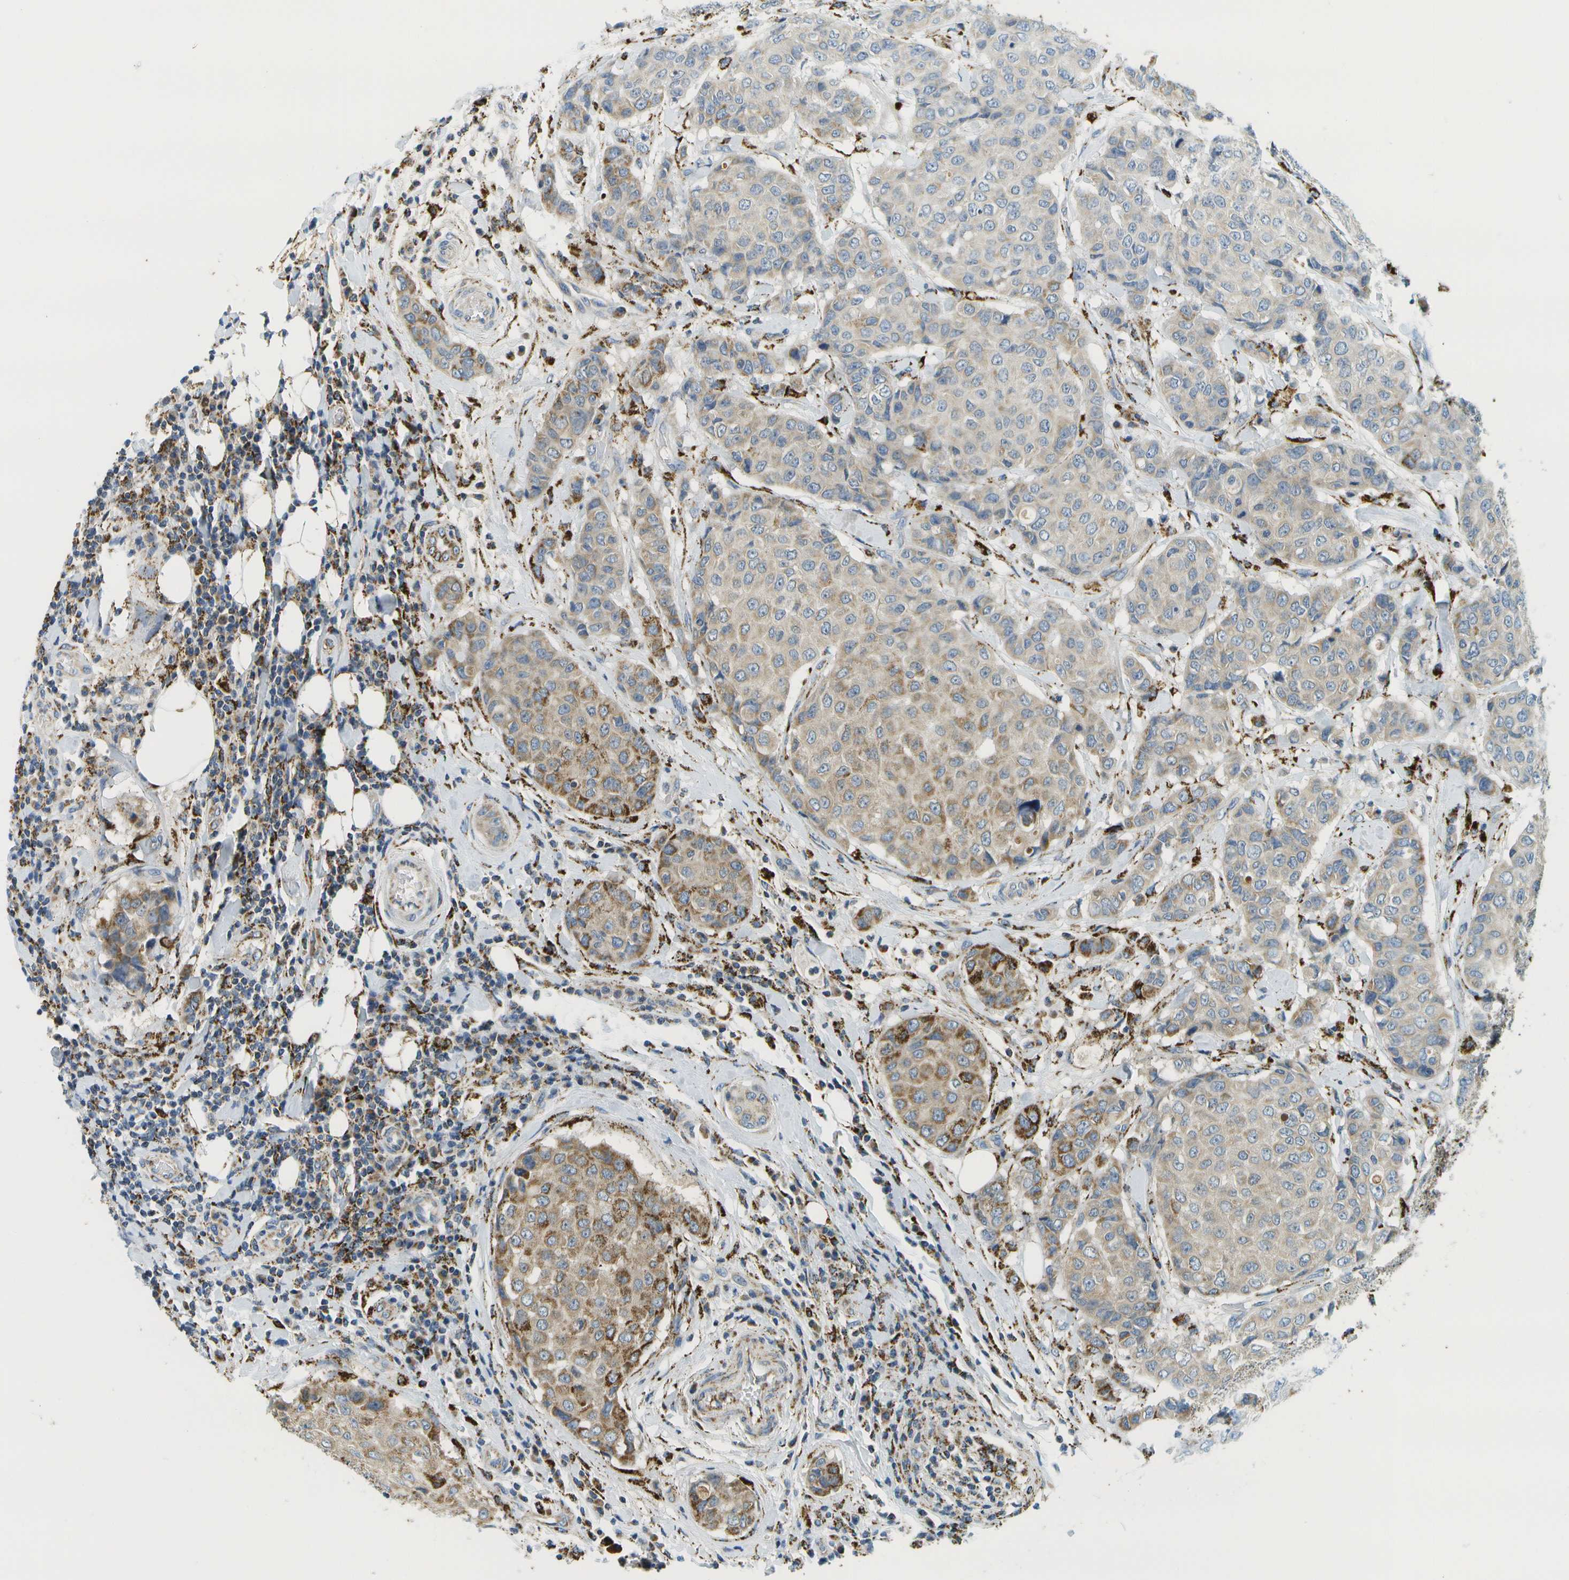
{"staining": {"intensity": "moderate", "quantity": "25%-75%", "location": "cytoplasmic/membranous"}, "tissue": "breast cancer", "cell_type": "Tumor cells", "image_type": "cancer", "snomed": [{"axis": "morphology", "description": "Duct carcinoma"}, {"axis": "topography", "description": "Breast"}], "caption": "High-power microscopy captured an IHC image of breast cancer, revealing moderate cytoplasmic/membranous expression in approximately 25%-75% of tumor cells.", "gene": "HLCS", "patient": {"sex": "female", "age": 27}}